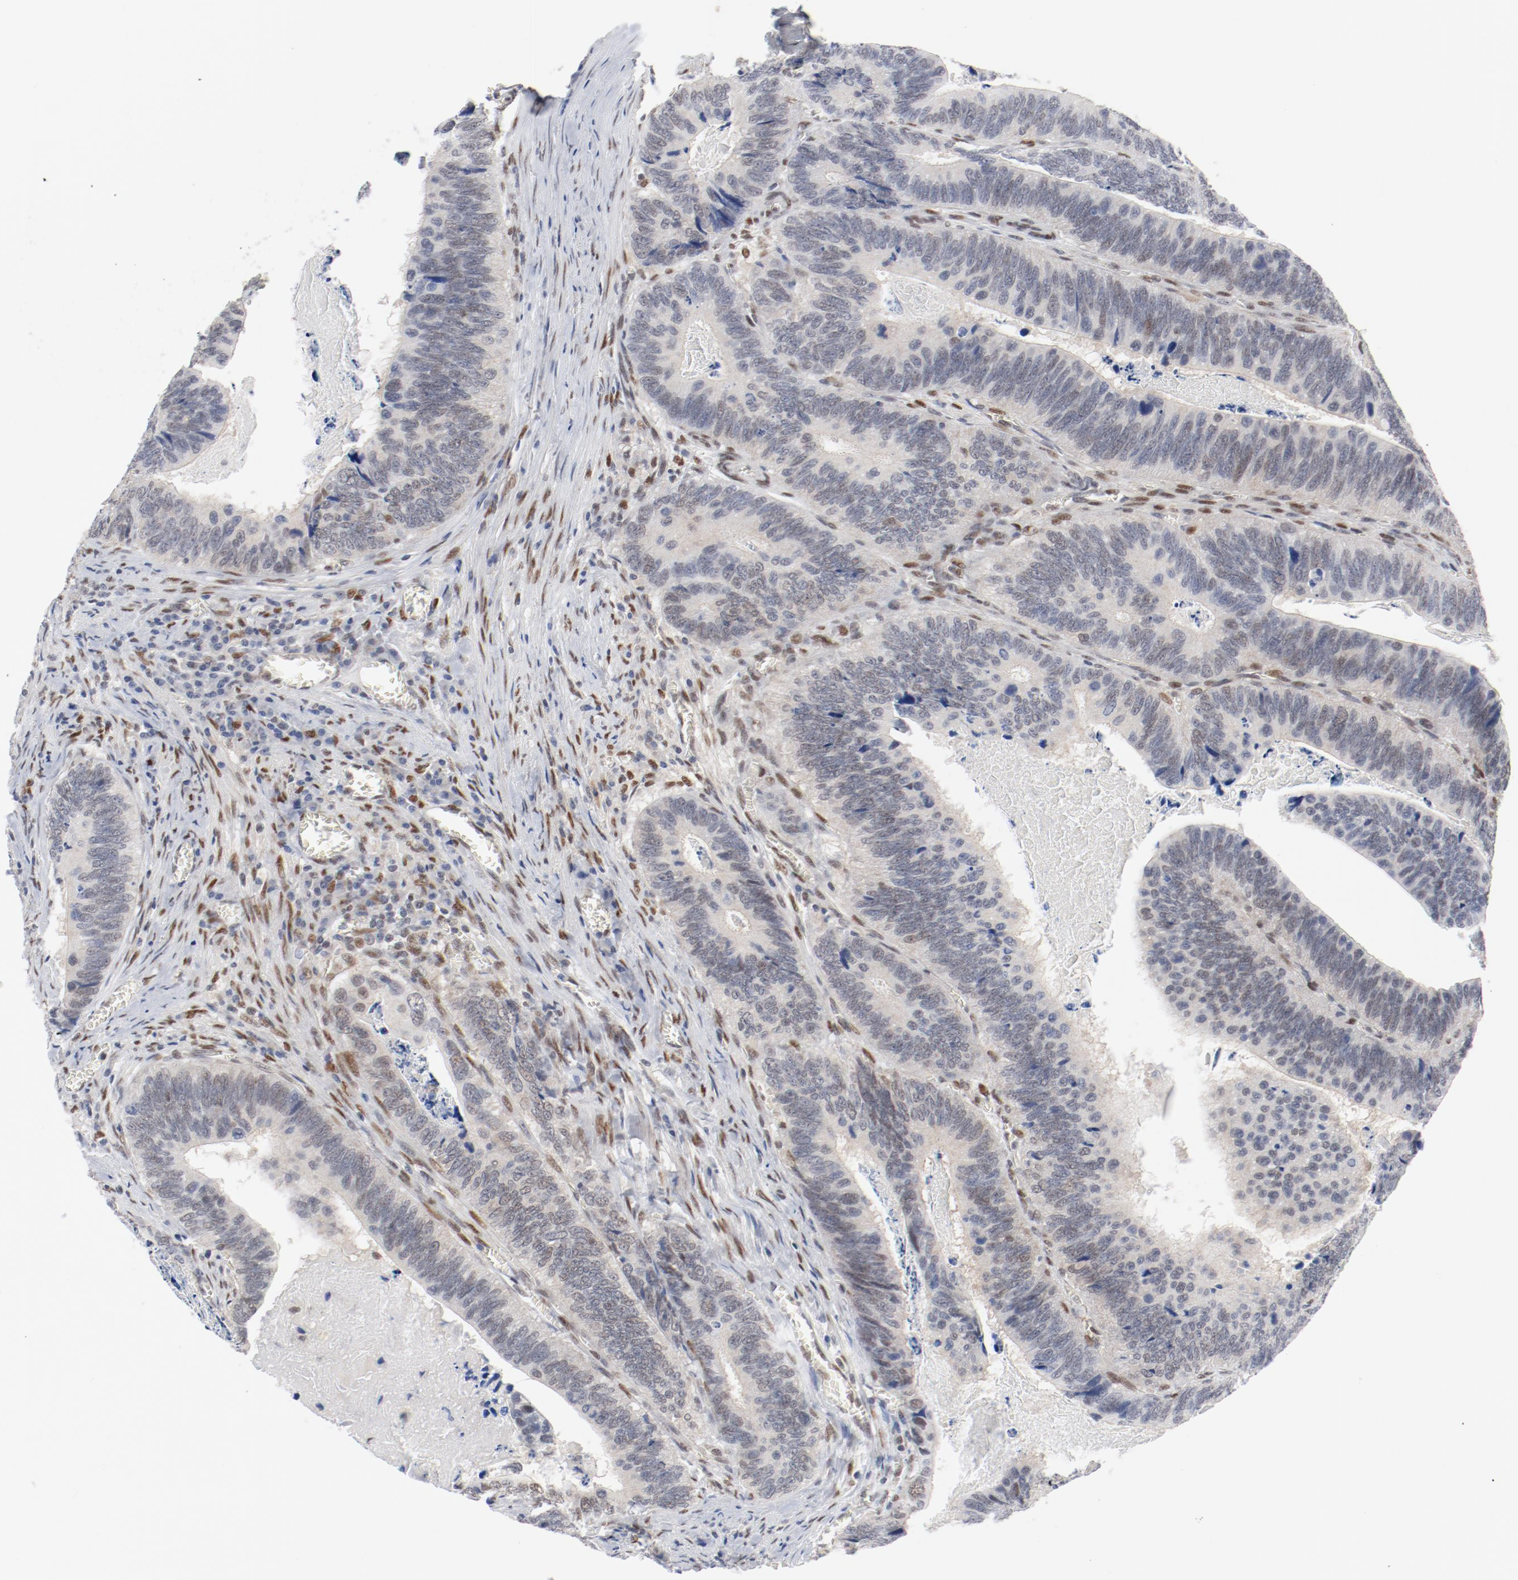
{"staining": {"intensity": "weak", "quantity": "25%-75%", "location": "nuclear"}, "tissue": "colorectal cancer", "cell_type": "Tumor cells", "image_type": "cancer", "snomed": [{"axis": "morphology", "description": "Adenocarcinoma, NOS"}, {"axis": "topography", "description": "Colon"}], "caption": "Weak nuclear staining for a protein is identified in approximately 25%-75% of tumor cells of adenocarcinoma (colorectal) using IHC.", "gene": "ARNT", "patient": {"sex": "male", "age": 72}}